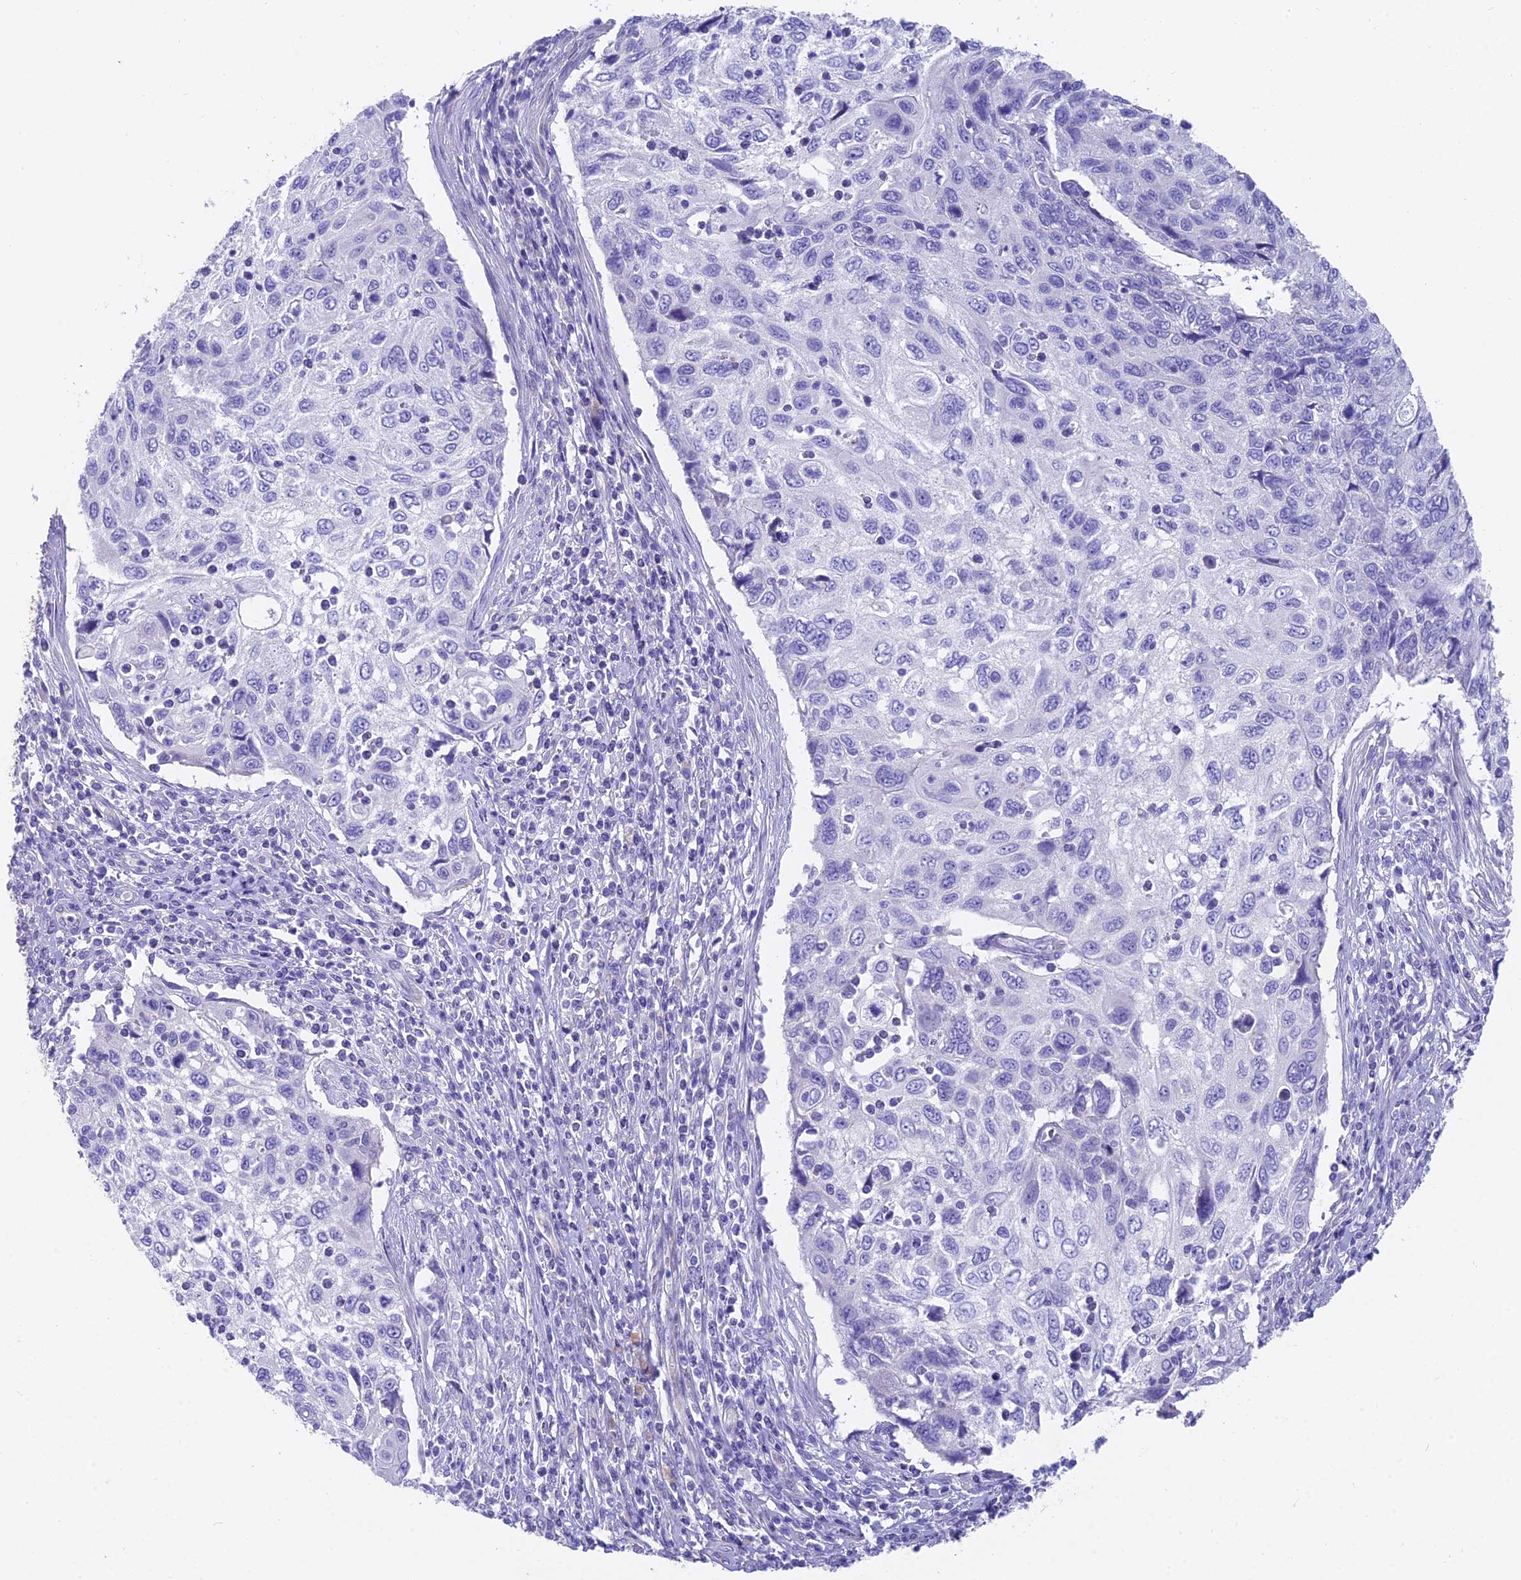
{"staining": {"intensity": "negative", "quantity": "none", "location": "none"}, "tissue": "cervical cancer", "cell_type": "Tumor cells", "image_type": "cancer", "snomed": [{"axis": "morphology", "description": "Squamous cell carcinoma, NOS"}, {"axis": "topography", "description": "Cervix"}], "caption": "There is no significant expression in tumor cells of squamous cell carcinoma (cervical). Brightfield microscopy of IHC stained with DAB (3,3'-diaminobenzidine) (brown) and hematoxylin (blue), captured at high magnification.", "gene": "FAM168B", "patient": {"sex": "female", "age": 70}}